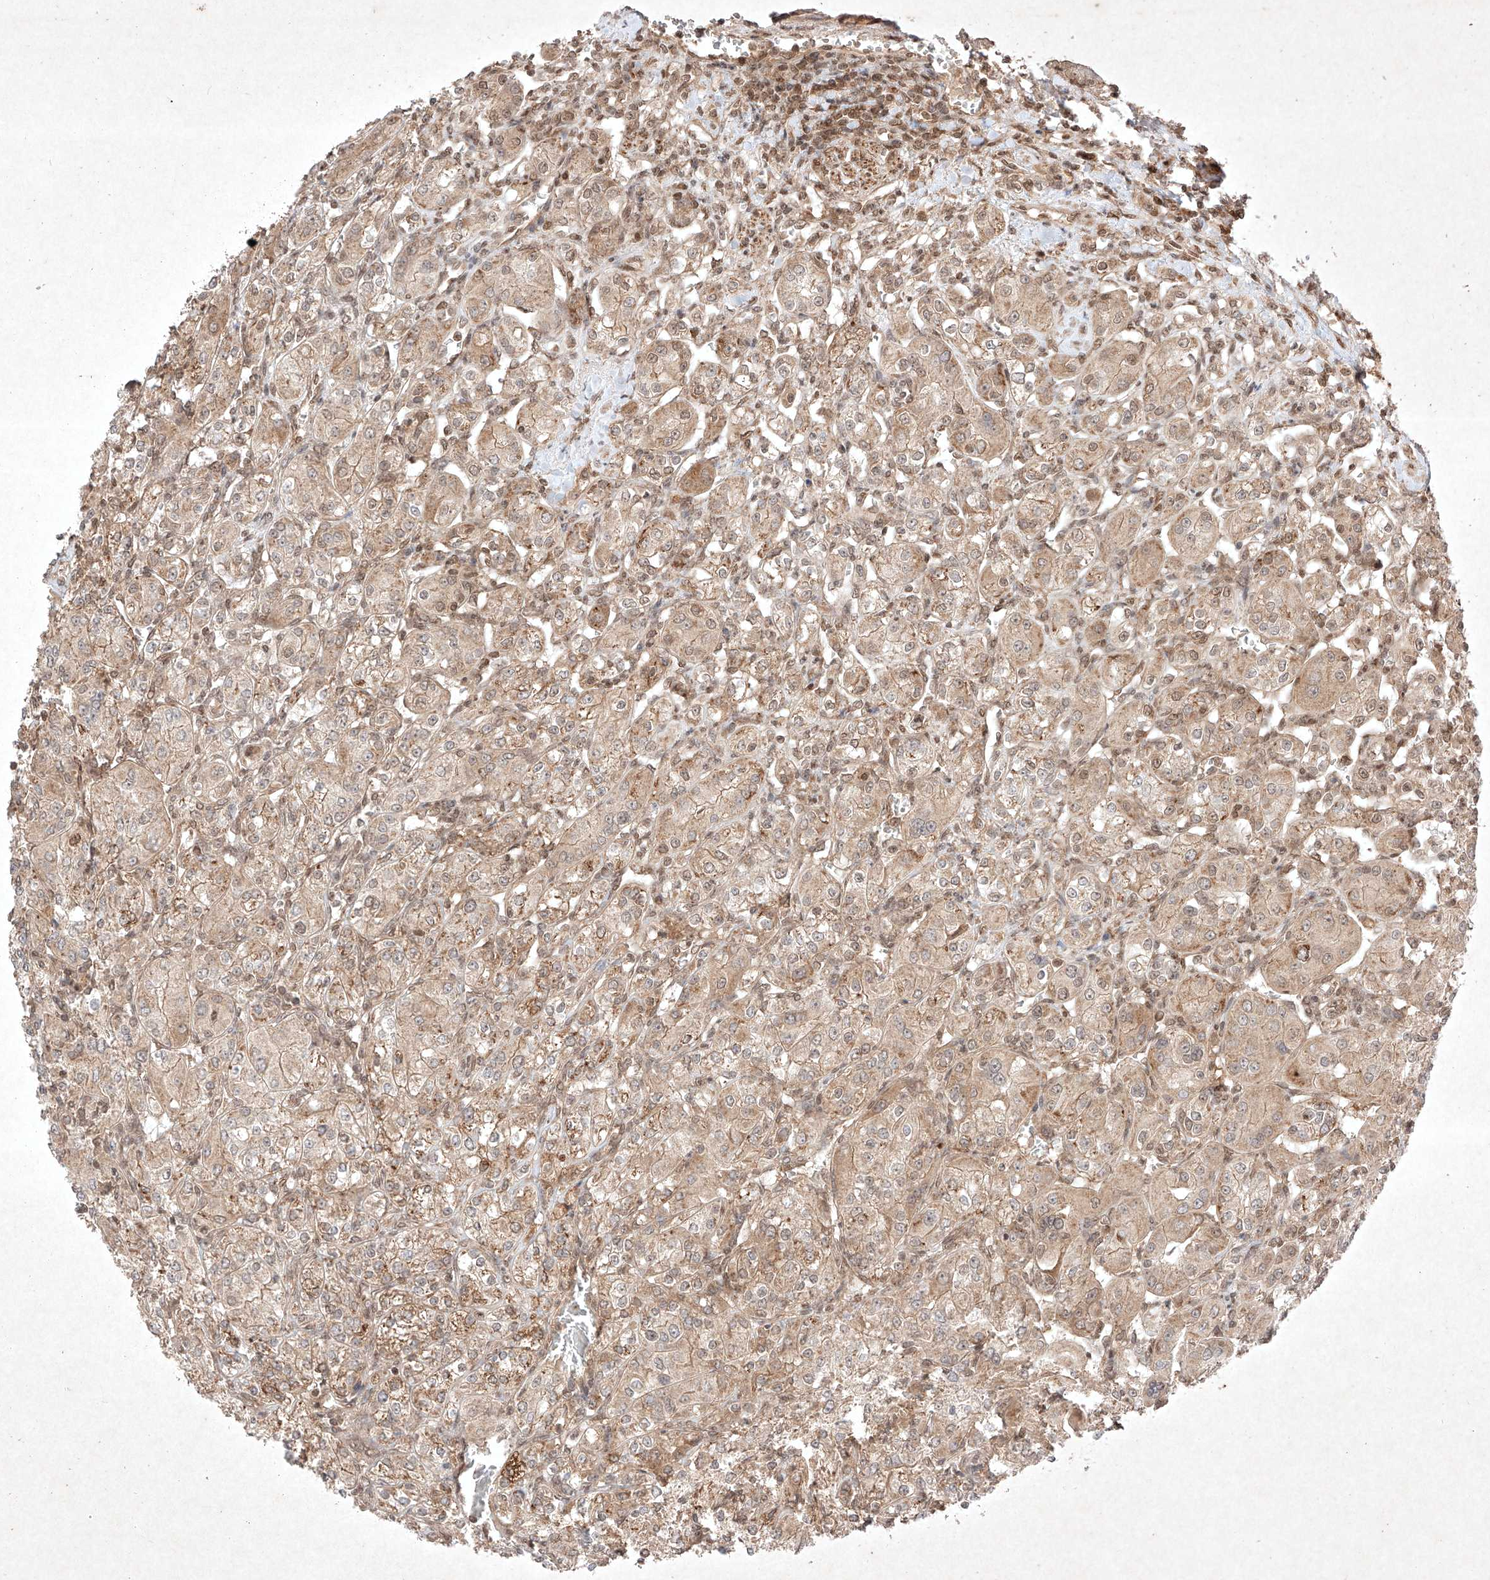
{"staining": {"intensity": "moderate", "quantity": "<25%", "location": "cytoplasmic/membranous,nuclear"}, "tissue": "renal cancer", "cell_type": "Tumor cells", "image_type": "cancer", "snomed": [{"axis": "morphology", "description": "Adenocarcinoma, NOS"}, {"axis": "topography", "description": "Kidney"}], "caption": "An image of human renal cancer (adenocarcinoma) stained for a protein exhibits moderate cytoplasmic/membranous and nuclear brown staining in tumor cells.", "gene": "RNF31", "patient": {"sex": "male", "age": 77}}